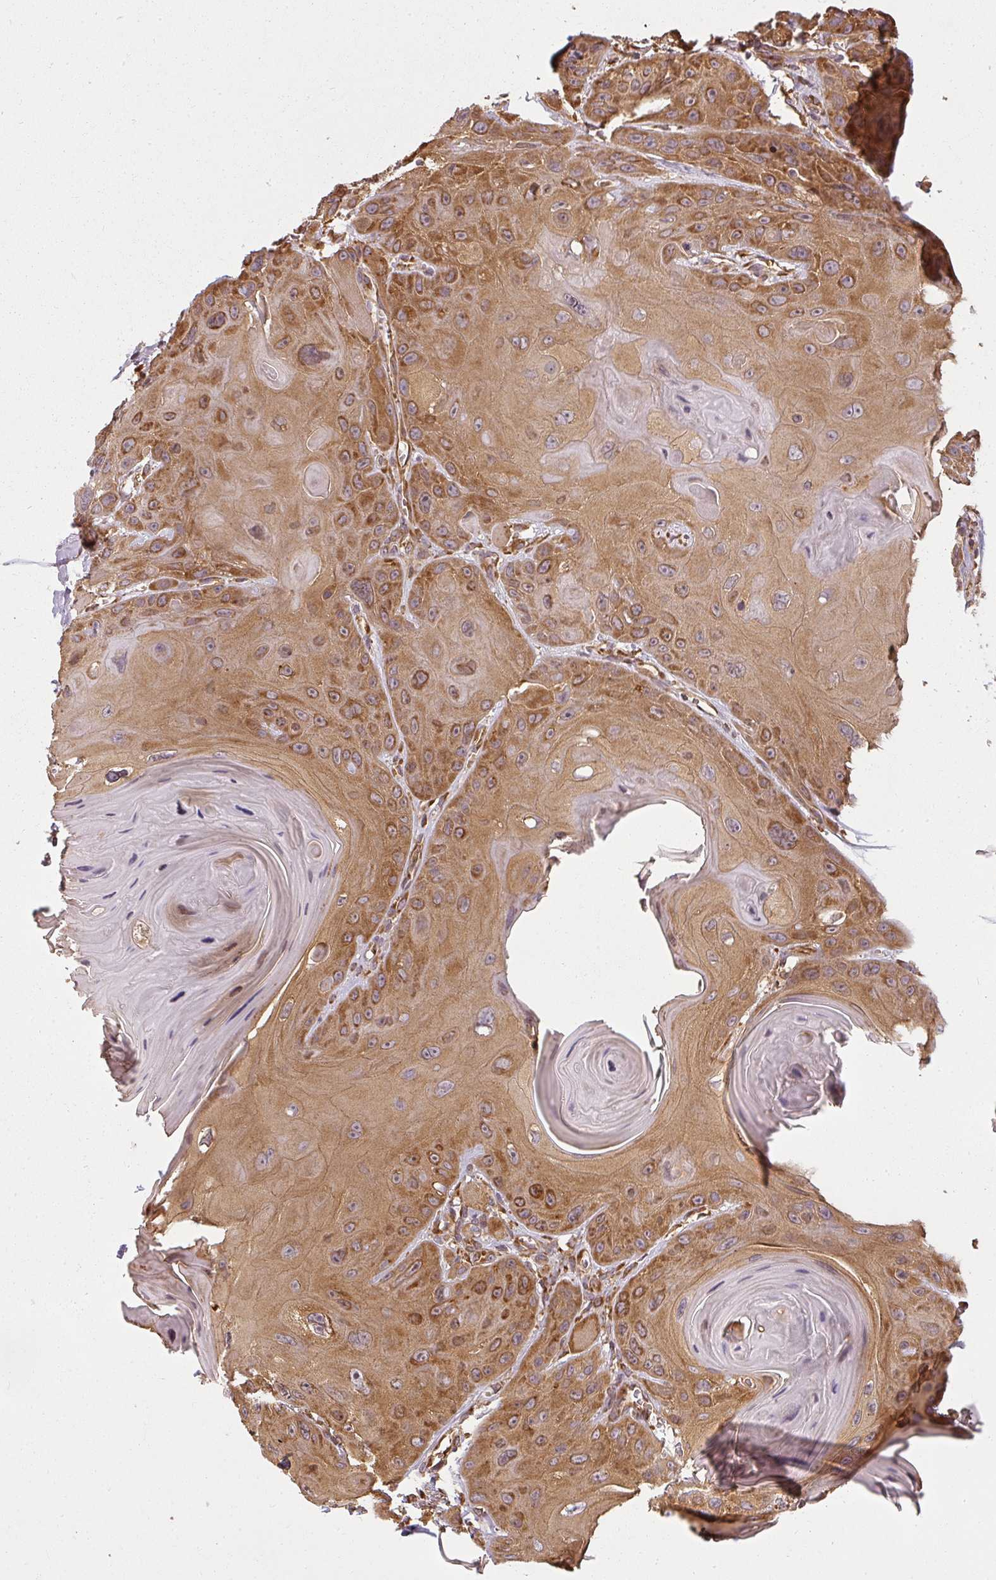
{"staining": {"intensity": "strong", "quantity": ">75%", "location": "cytoplasmic/membranous"}, "tissue": "head and neck cancer", "cell_type": "Tumor cells", "image_type": "cancer", "snomed": [{"axis": "morphology", "description": "Squamous cell carcinoma, NOS"}, {"axis": "topography", "description": "Head-Neck"}], "caption": "Head and neck cancer (squamous cell carcinoma) stained with a protein marker shows strong staining in tumor cells.", "gene": "RPL24", "patient": {"sex": "female", "age": 59}}